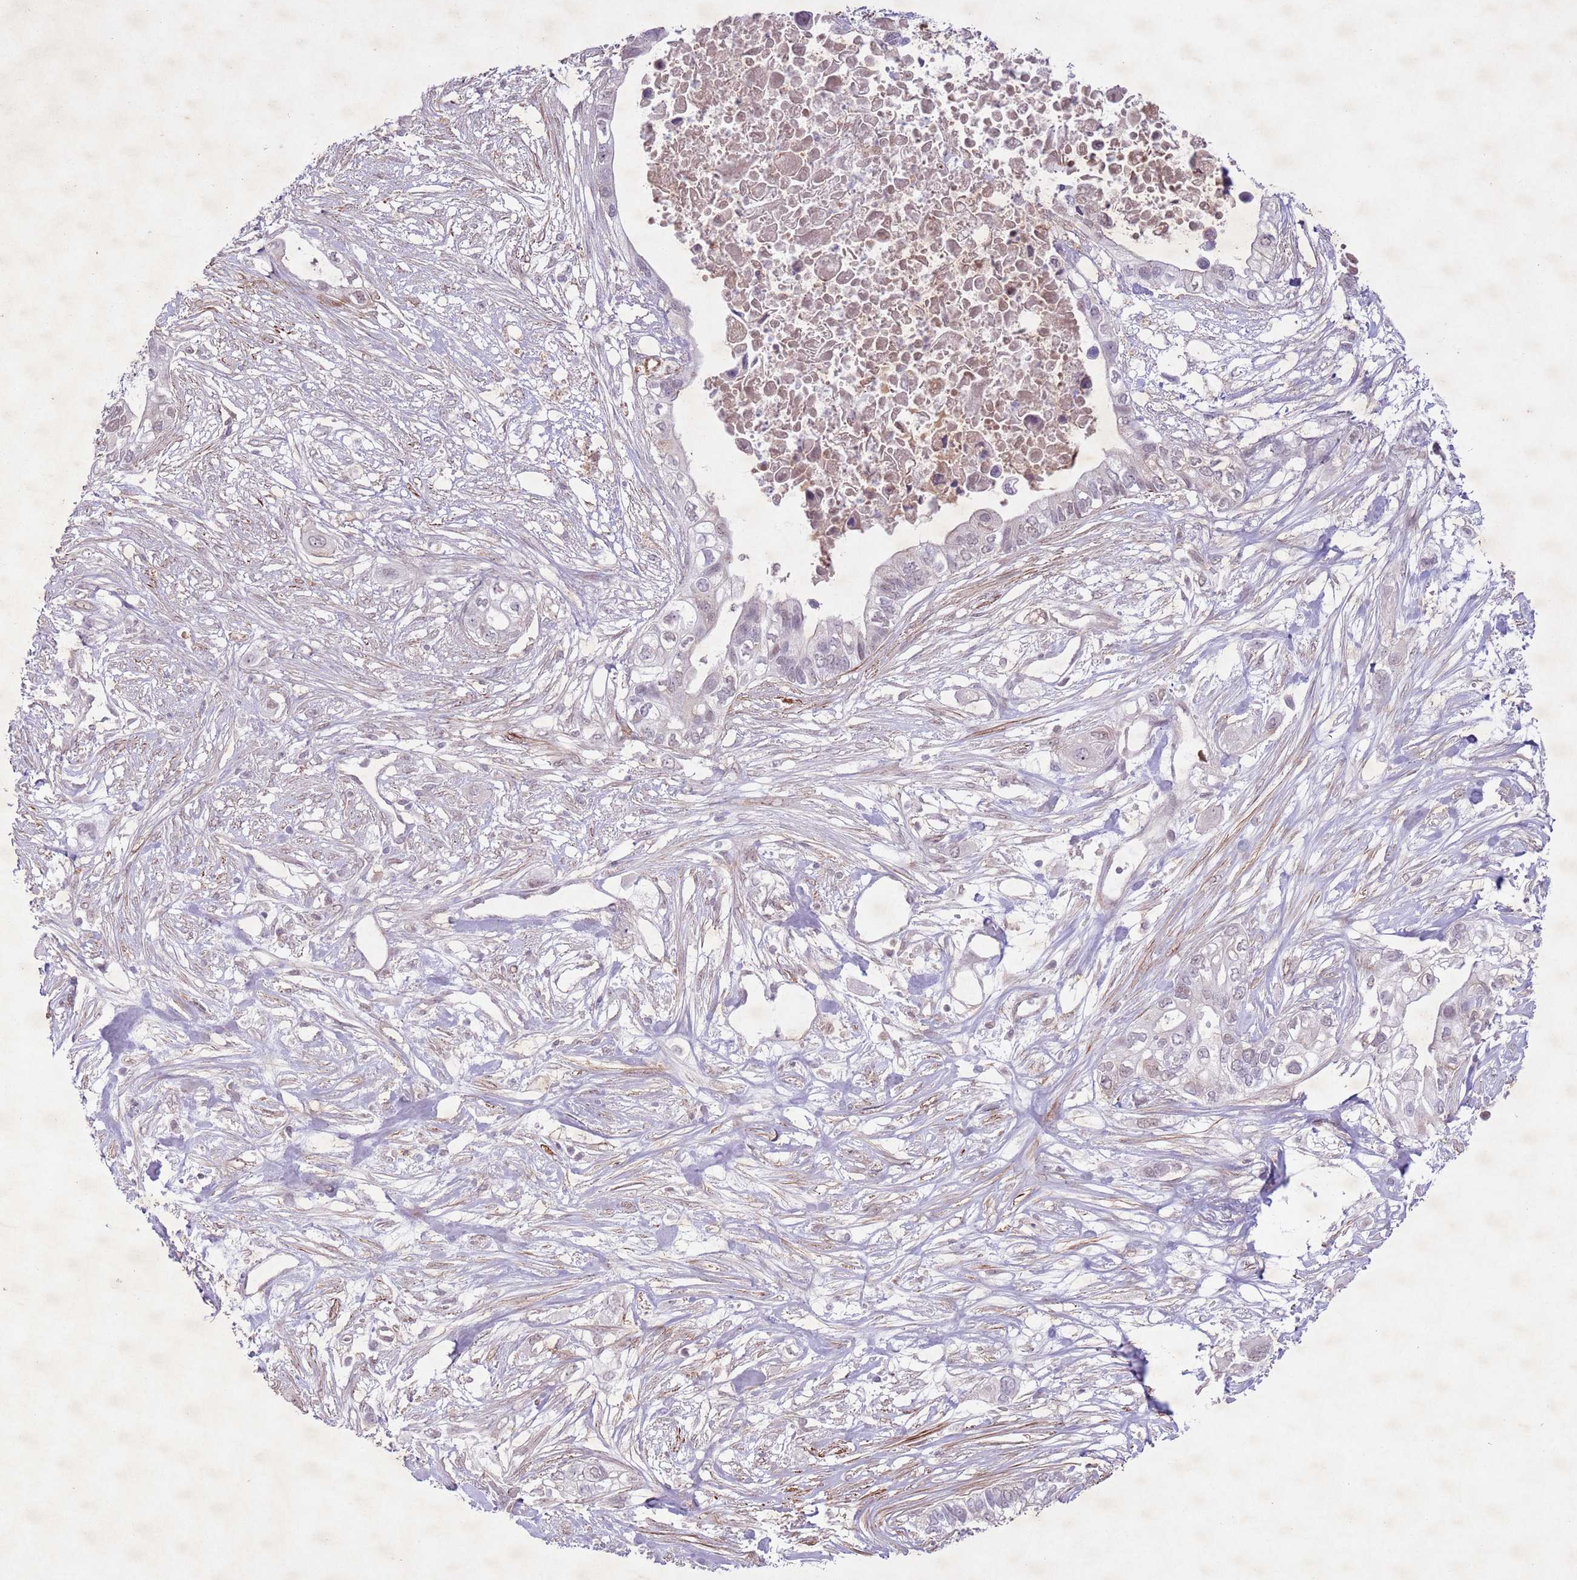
{"staining": {"intensity": "negative", "quantity": "none", "location": "none"}, "tissue": "pancreatic cancer", "cell_type": "Tumor cells", "image_type": "cancer", "snomed": [{"axis": "morphology", "description": "Adenocarcinoma, NOS"}, {"axis": "topography", "description": "Pancreas"}], "caption": "Human pancreatic adenocarcinoma stained for a protein using immunohistochemistry (IHC) displays no expression in tumor cells.", "gene": "CCNI", "patient": {"sex": "female", "age": 63}}